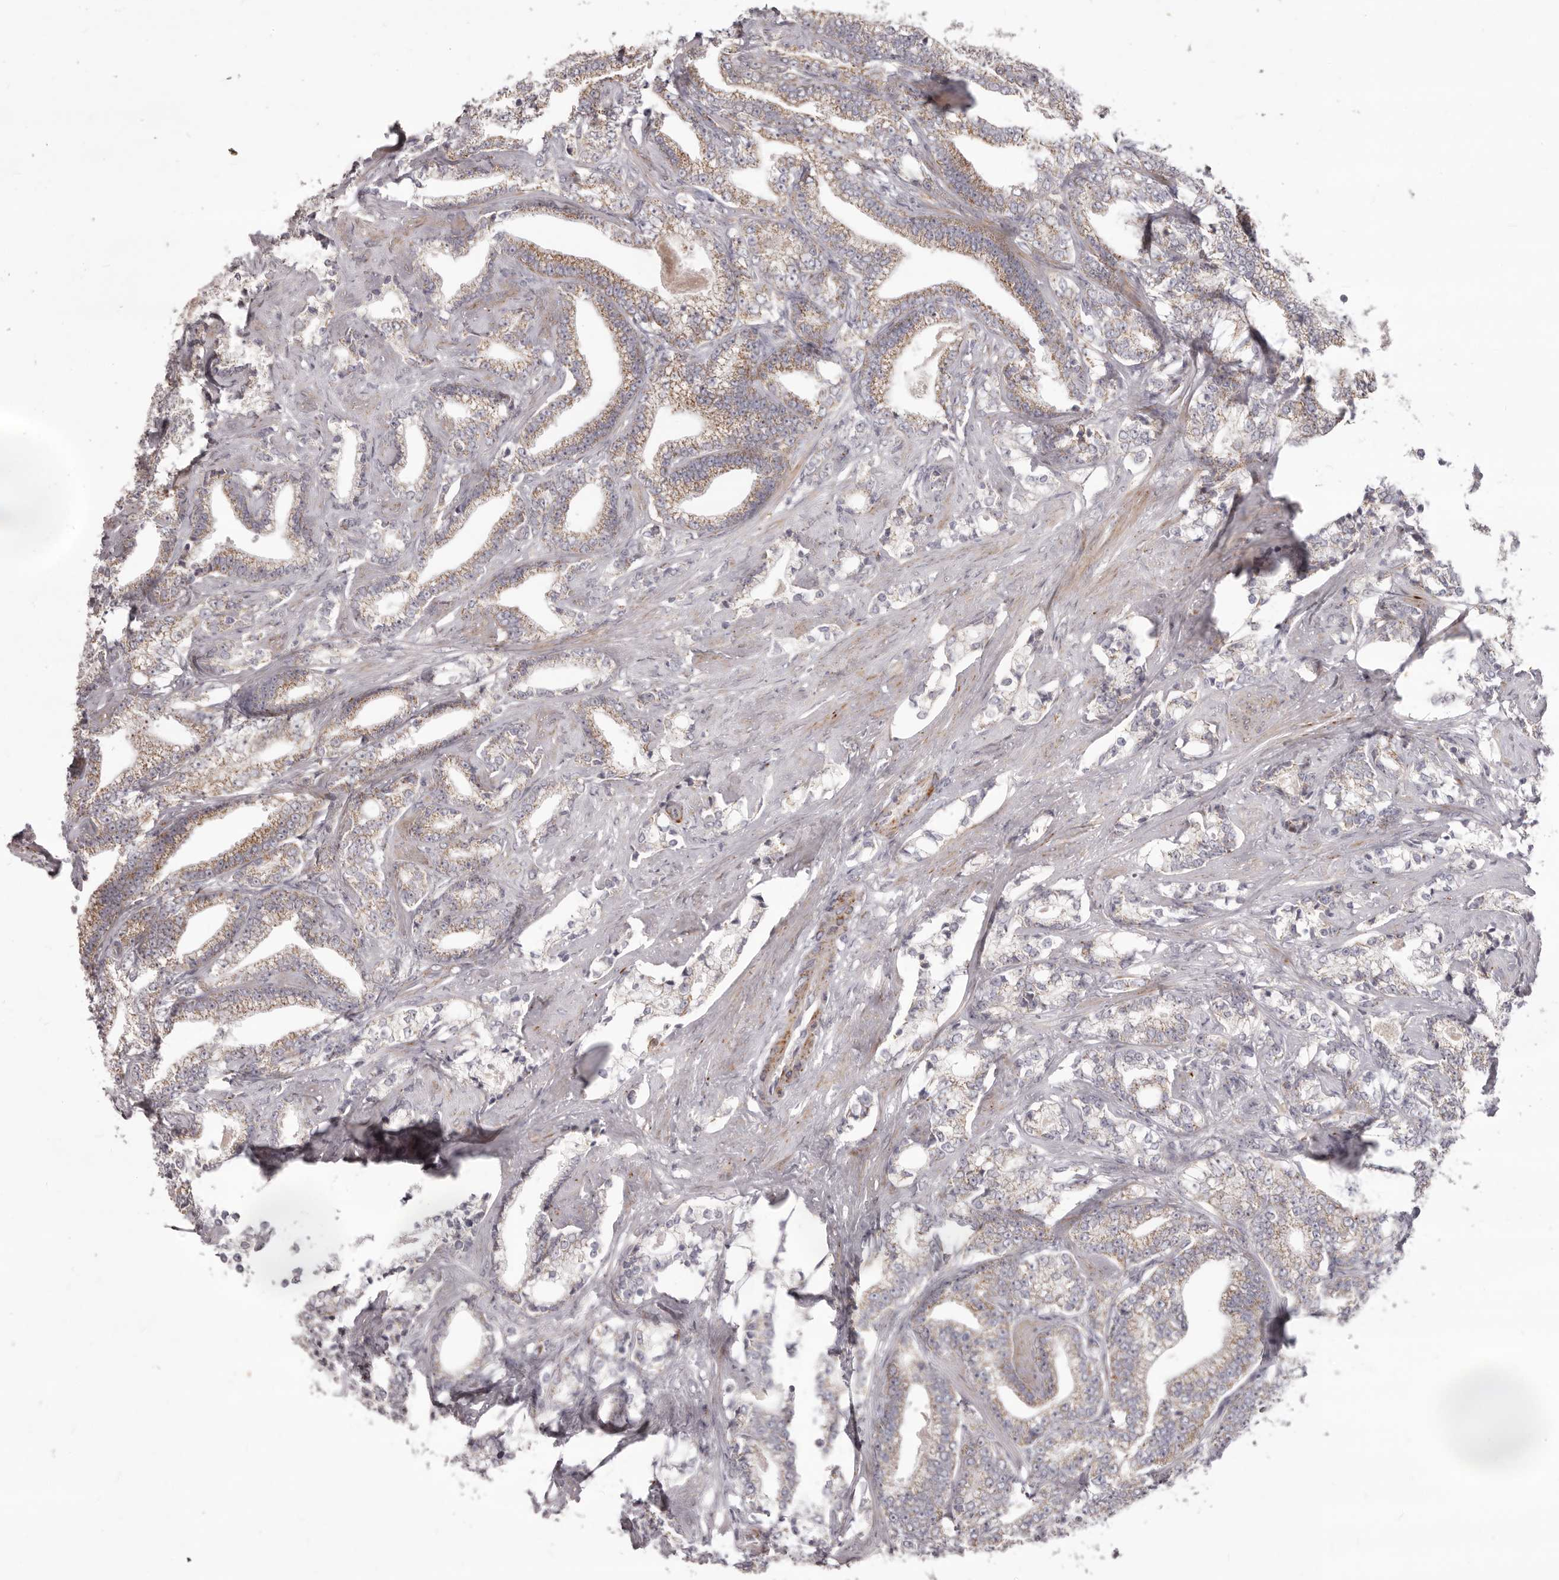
{"staining": {"intensity": "moderate", "quantity": "25%-75%", "location": "cytoplasmic/membranous"}, "tissue": "prostate cancer", "cell_type": "Tumor cells", "image_type": "cancer", "snomed": [{"axis": "morphology", "description": "Adenocarcinoma, High grade"}, {"axis": "topography", "description": "Prostate and seminal vesicle, NOS"}], "caption": "Immunohistochemistry (IHC) (DAB (3,3'-diaminobenzidine)) staining of adenocarcinoma (high-grade) (prostate) exhibits moderate cytoplasmic/membranous protein expression in about 25%-75% of tumor cells.", "gene": "PRMT2", "patient": {"sex": "male", "age": 67}}